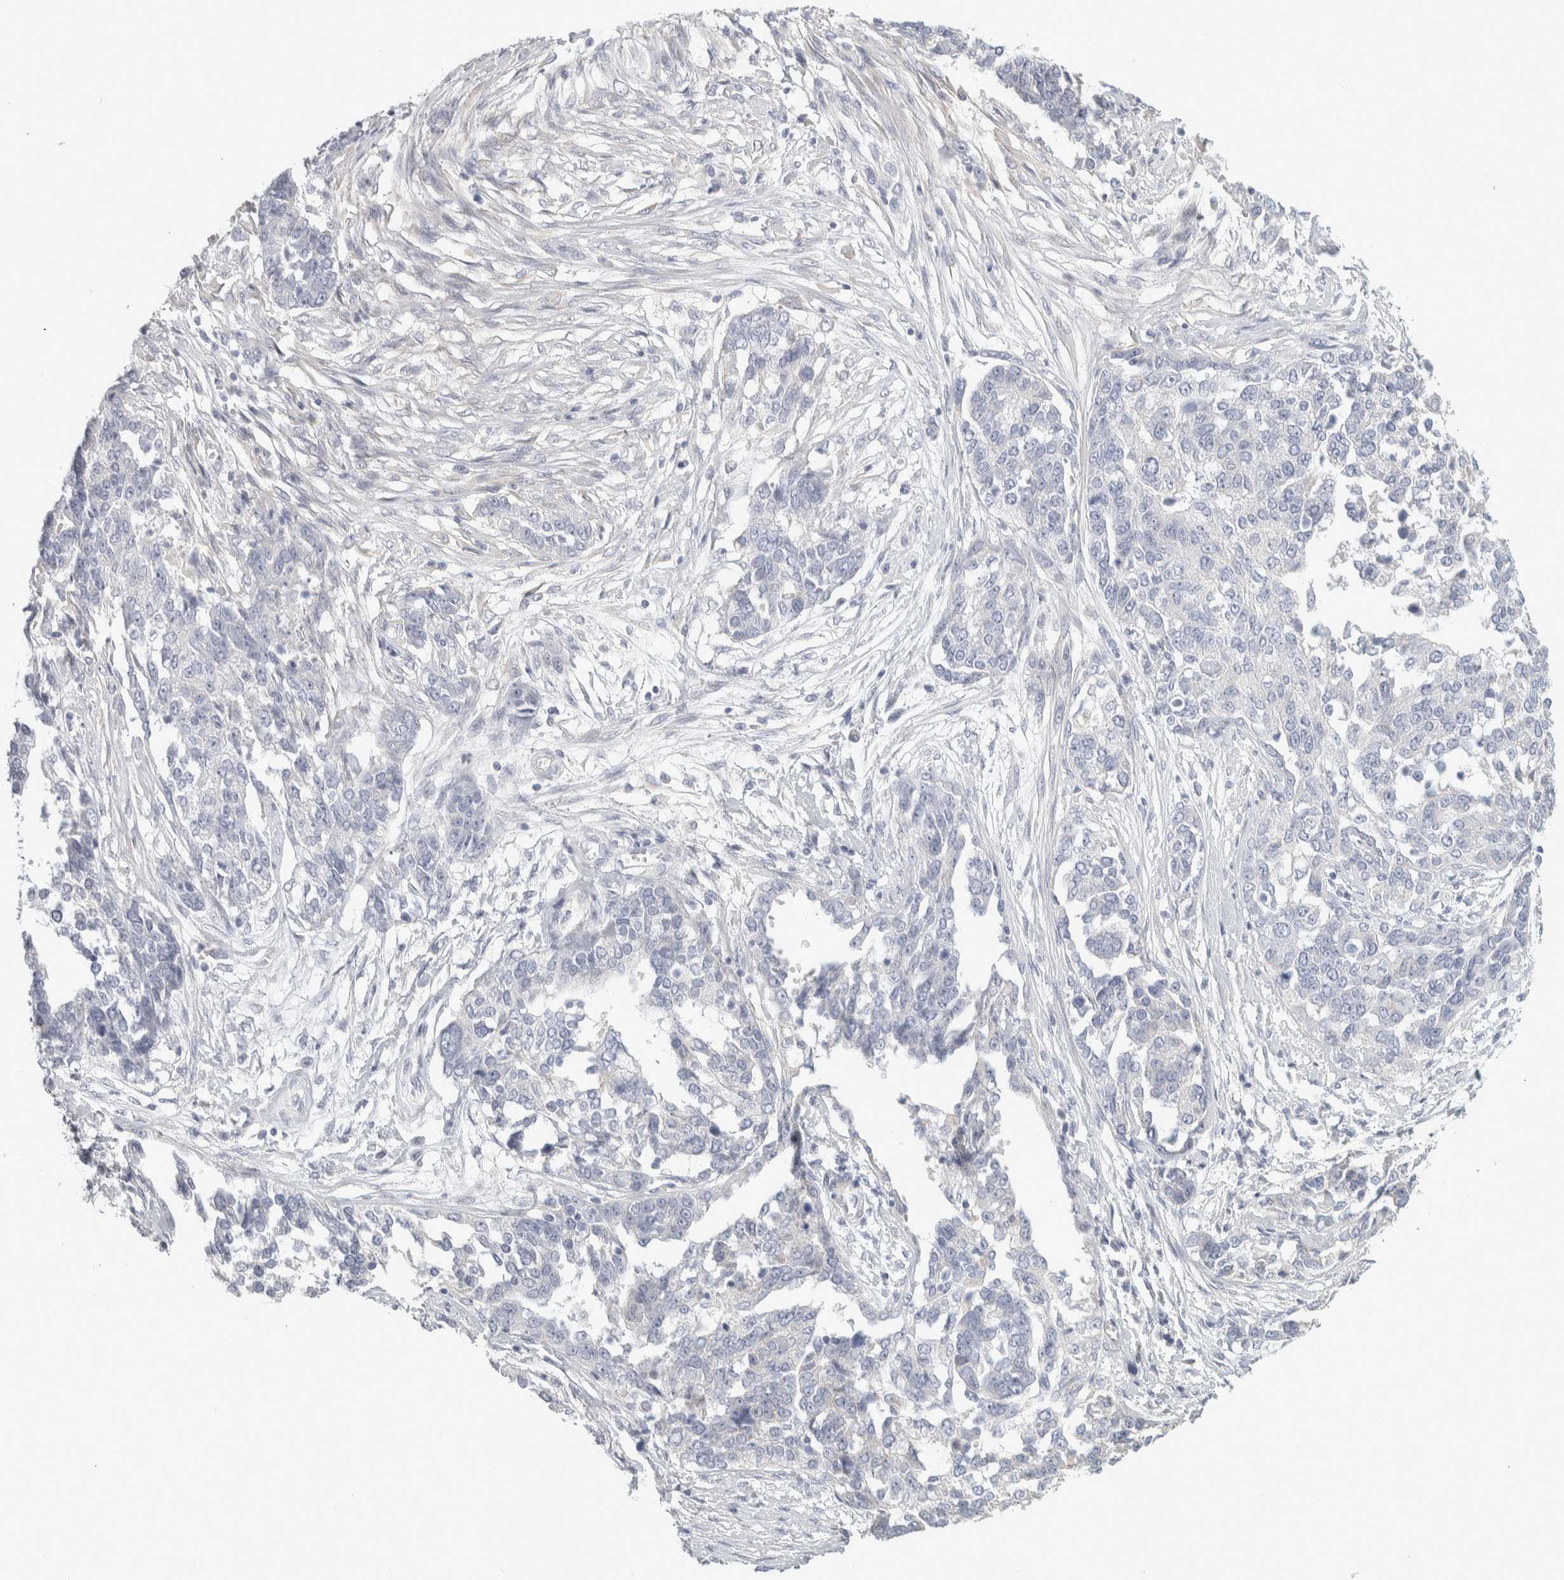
{"staining": {"intensity": "negative", "quantity": "none", "location": "none"}, "tissue": "ovarian cancer", "cell_type": "Tumor cells", "image_type": "cancer", "snomed": [{"axis": "morphology", "description": "Cystadenocarcinoma, serous, NOS"}, {"axis": "topography", "description": "Ovary"}], "caption": "This histopathology image is of serous cystadenocarcinoma (ovarian) stained with immunohistochemistry (IHC) to label a protein in brown with the nuclei are counter-stained blue. There is no positivity in tumor cells.", "gene": "DCXR", "patient": {"sex": "female", "age": 44}}